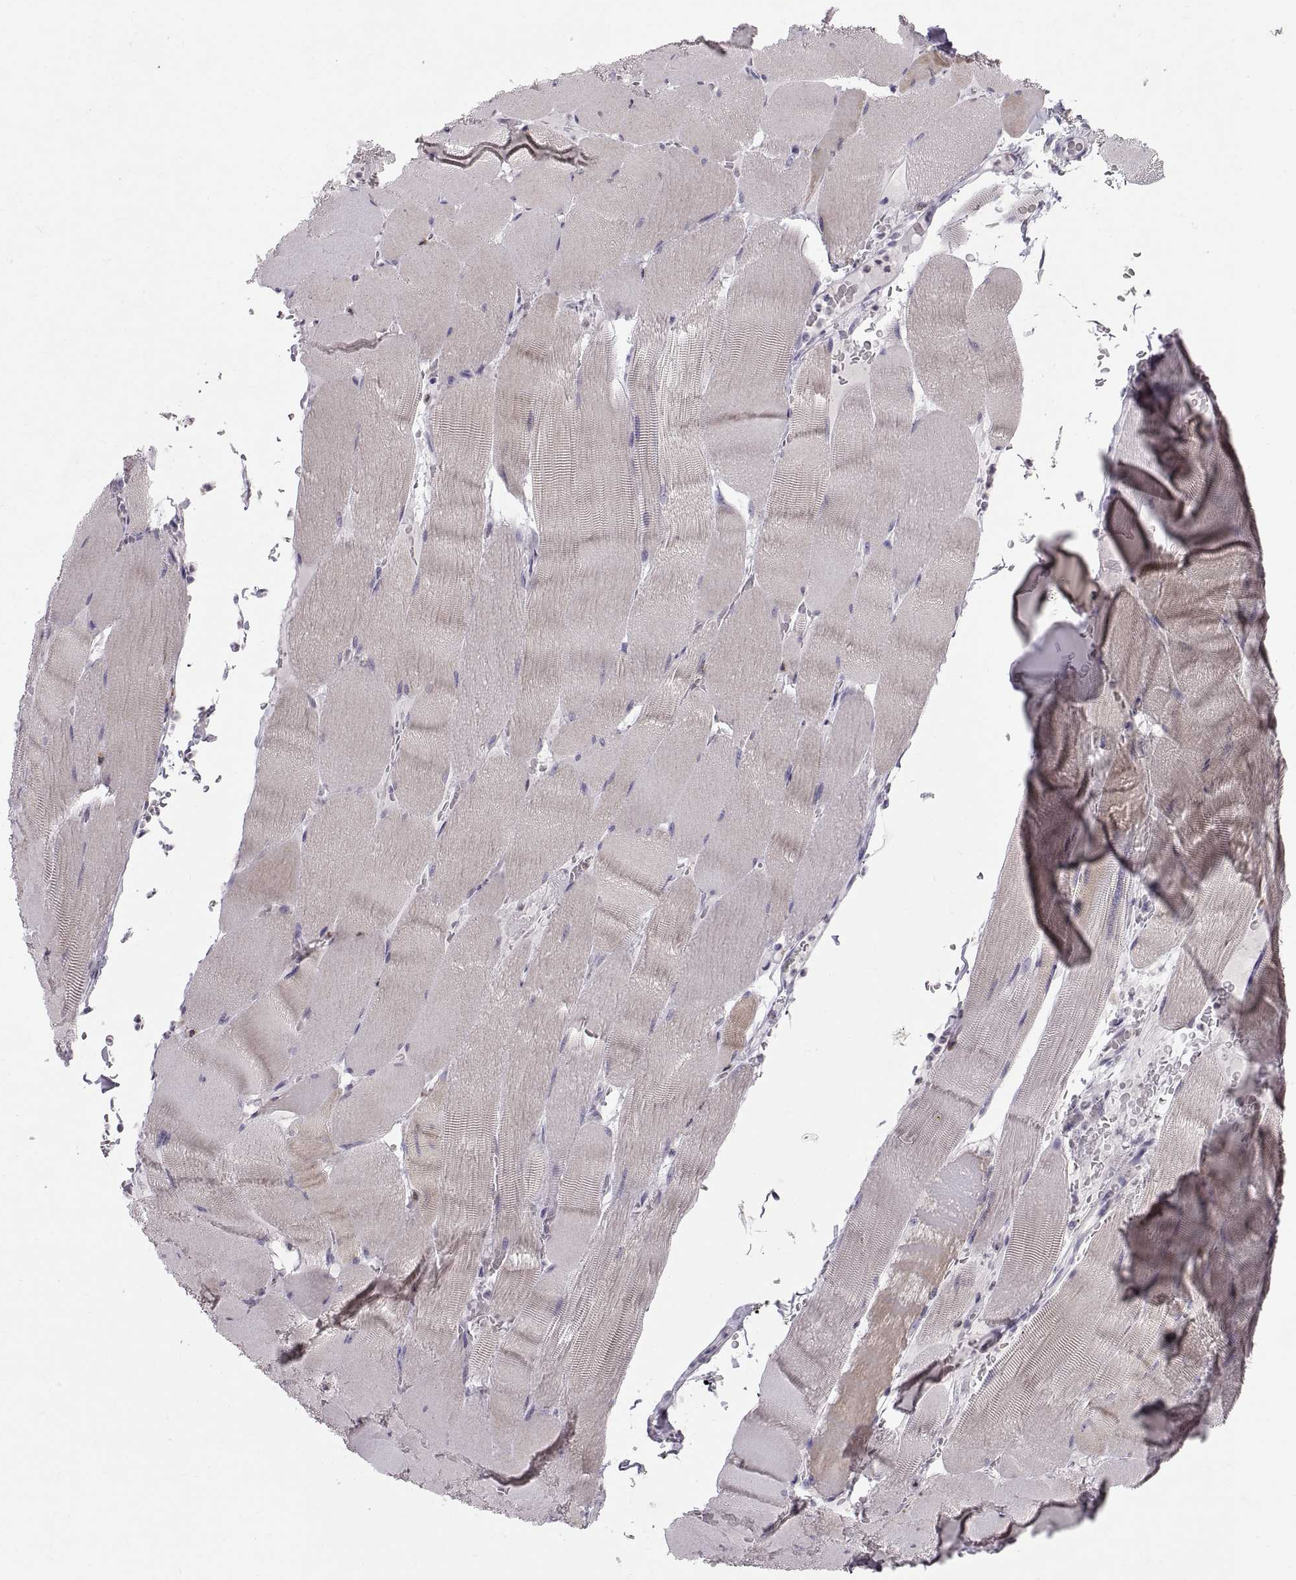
{"staining": {"intensity": "negative", "quantity": "none", "location": "none"}, "tissue": "skeletal muscle", "cell_type": "Myocytes", "image_type": "normal", "snomed": [{"axis": "morphology", "description": "Normal tissue, NOS"}, {"axis": "topography", "description": "Skeletal muscle"}], "caption": "High magnification brightfield microscopy of benign skeletal muscle stained with DAB (brown) and counterstained with hematoxylin (blue): myocytes show no significant positivity. The staining was performed using DAB to visualize the protein expression in brown, while the nuclei were stained in blue with hematoxylin (Magnification: 20x).", "gene": "SPACDR", "patient": {"sex": "male", "age": 56}}